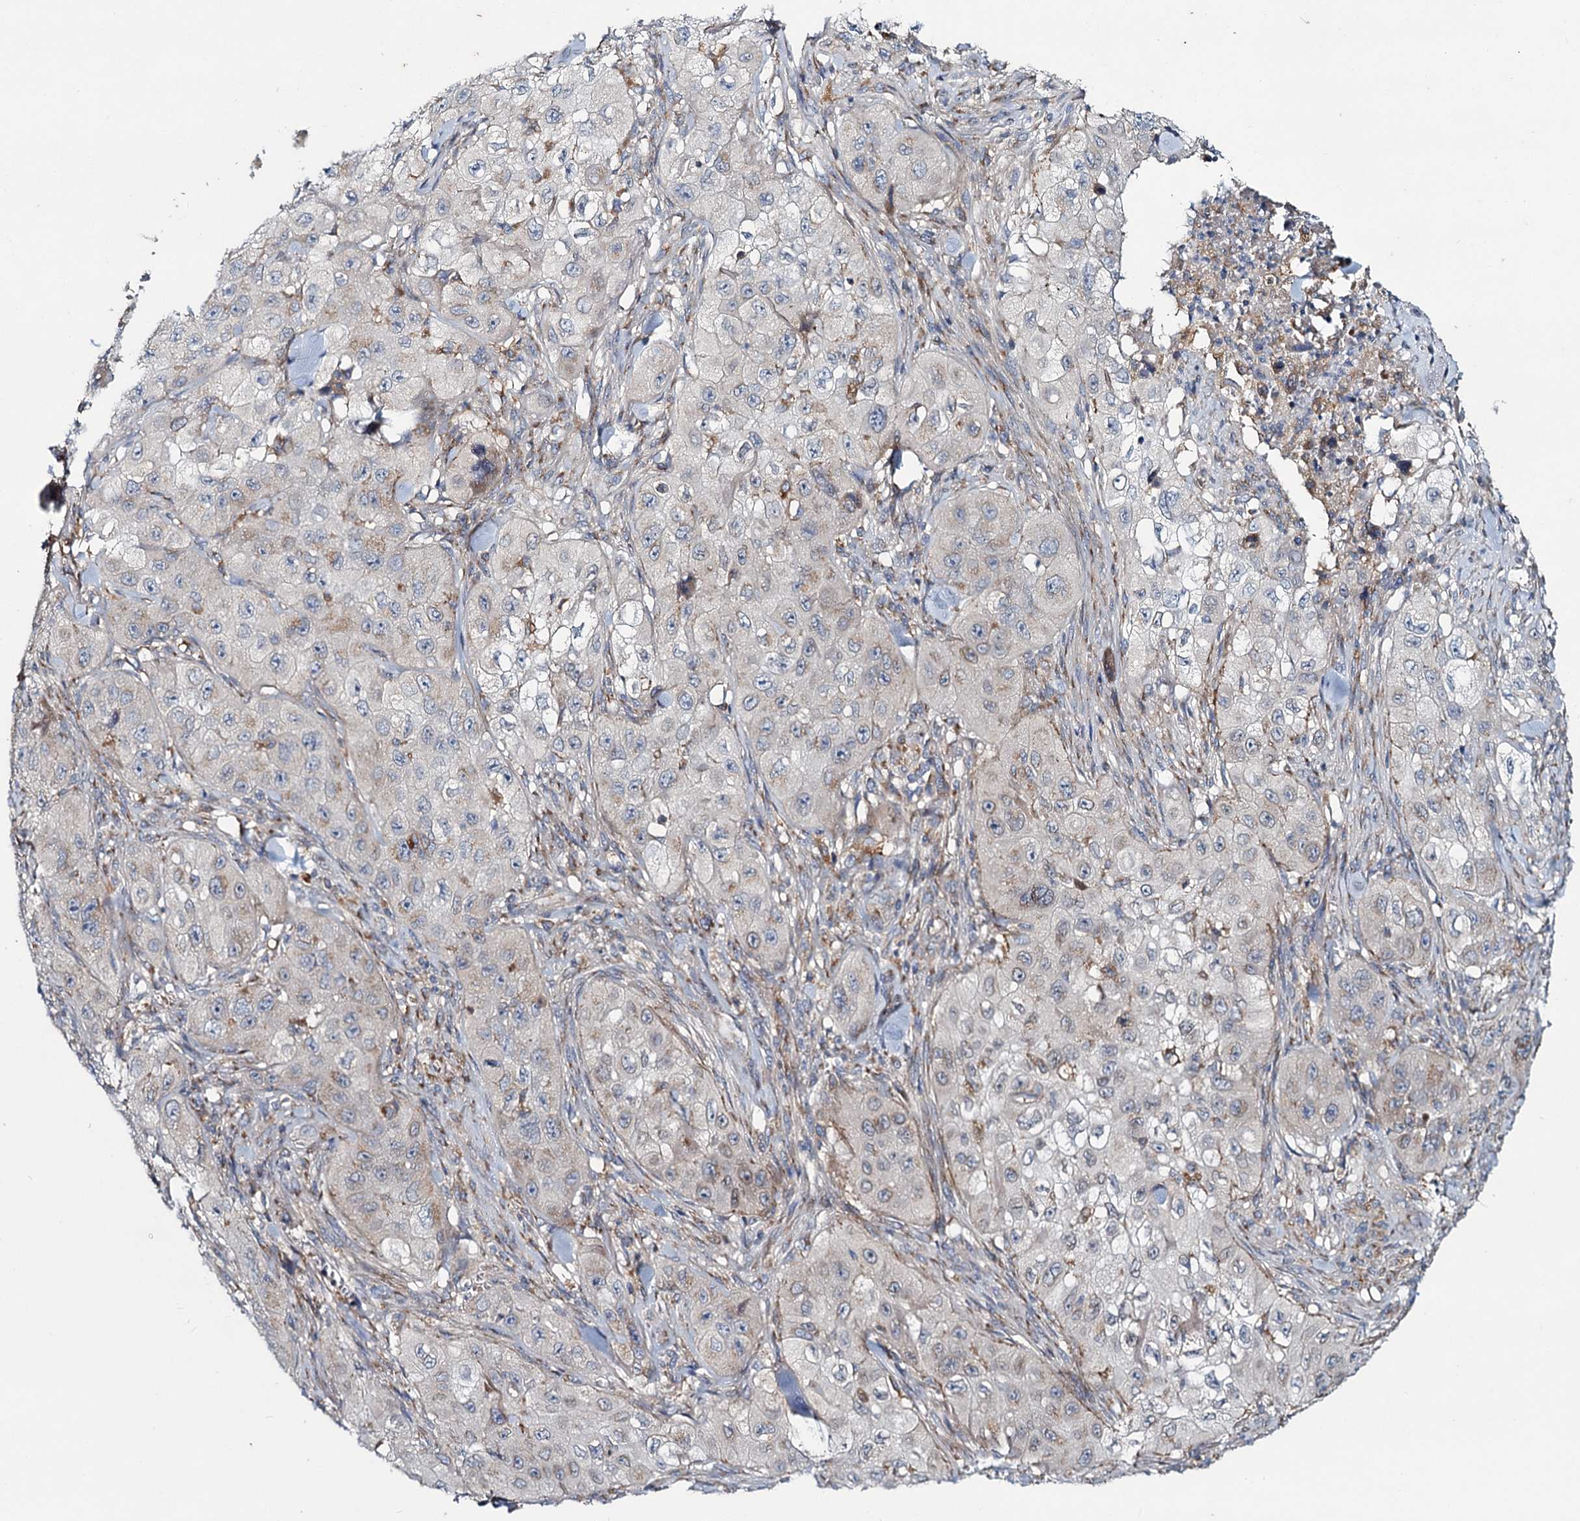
{"staining": {"intensity": "negative", "quantity": "none", "location": "none"}, "tissue": "skin cancer", "cell_type": "Tumor cells", "image_type": "cancer", "snomed": [{"axis": "morphology", "description": "Squamous cell carcinoma, NOS"}, {"axis": "topography", "description": "Skin"}, {"axis": "topography", "description": "Subcutis"}], "caption": "Skin cancer (squamous cell carcinoma) was stained to show a protein in brown. There is no significant staining in tumor cells. (IHC, brightfield microscopy, high magnification).", "gene": "ADCY2", "patient": {"sex": "male", "age": 73}}